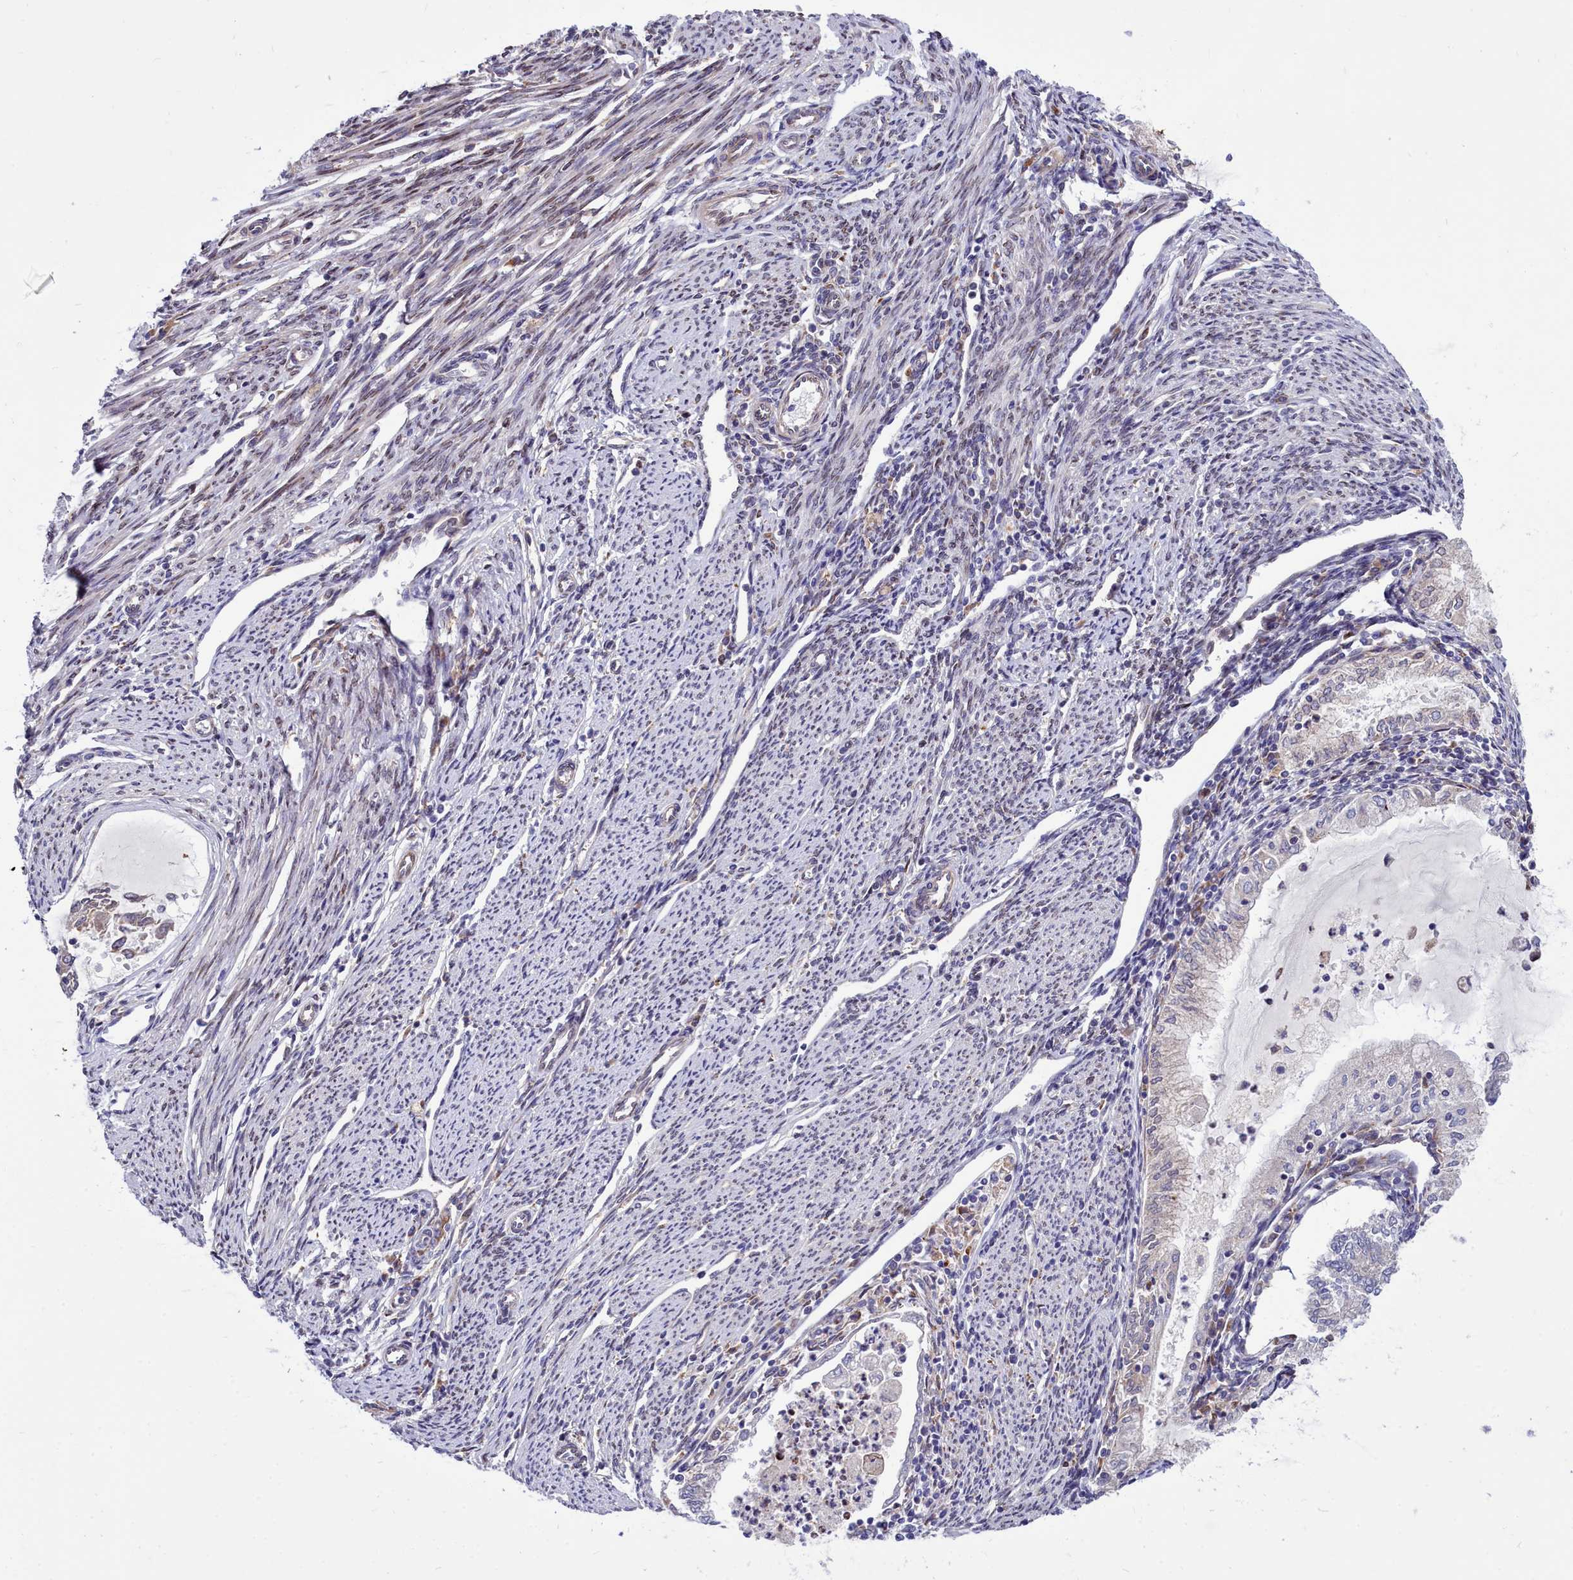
{"staining": {"intensity": "negative", "quantity": "none", "location": "none"}, "tissue": "endometrial cancer", "cell_type": "Tumor cells", "image_type": "cancer", "snomed": [{"axis": "morphology", "description": "Adenocarcinoma, NOS"}, {"axis": "topography", "description": "Endometrium"}], "caption": "This is an IHC micrograph of human adenocarcinoma (endometrial). There is no expression in tumor cells.", "gene": "RAPGEF4", "patient": {"sex": "female", "age": 79}}